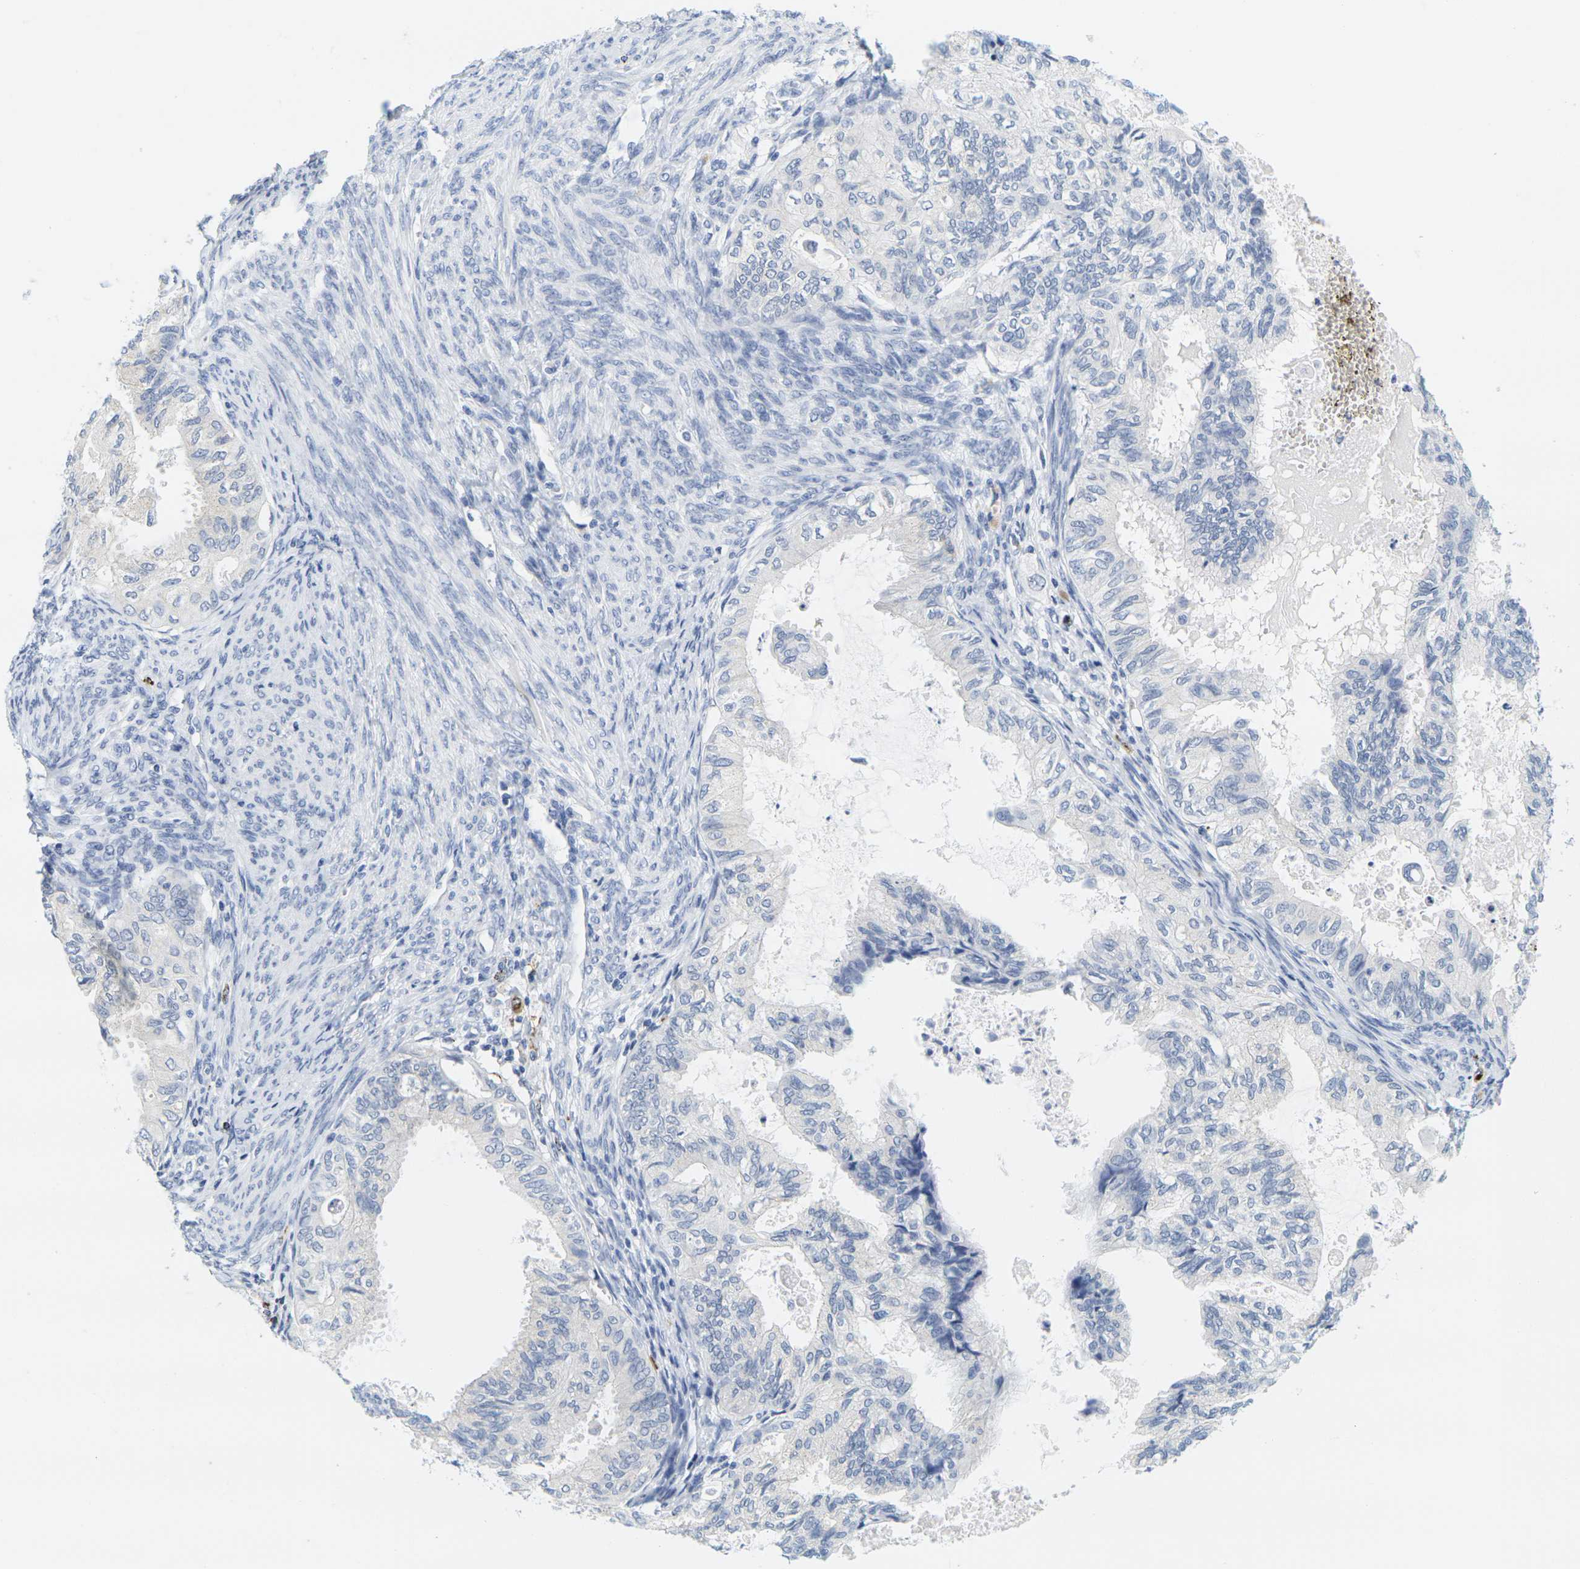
{"staining": {"intensity": "negative", "quantity": "none", "location": "none"}, "tissue": "cervical cancer", "cell_type": "Tumor cells", "image_type": "cancer", "snomed": [{"axis": "morphology", "description": "Normal tissue, NOS"}, {"axis": "morphology", "description": "Adenocarcinoma, NOS"}, {"axis": "topography", "description": "Cervix"}, {"axis": "topography", "description": "Endometrium"}], "caption": "Tumor cells show no significant protein positivity in adenocarcinoma (cervical).", "gene": "HLA-DOB", "patient": {"sex": "female", "age": 86}}